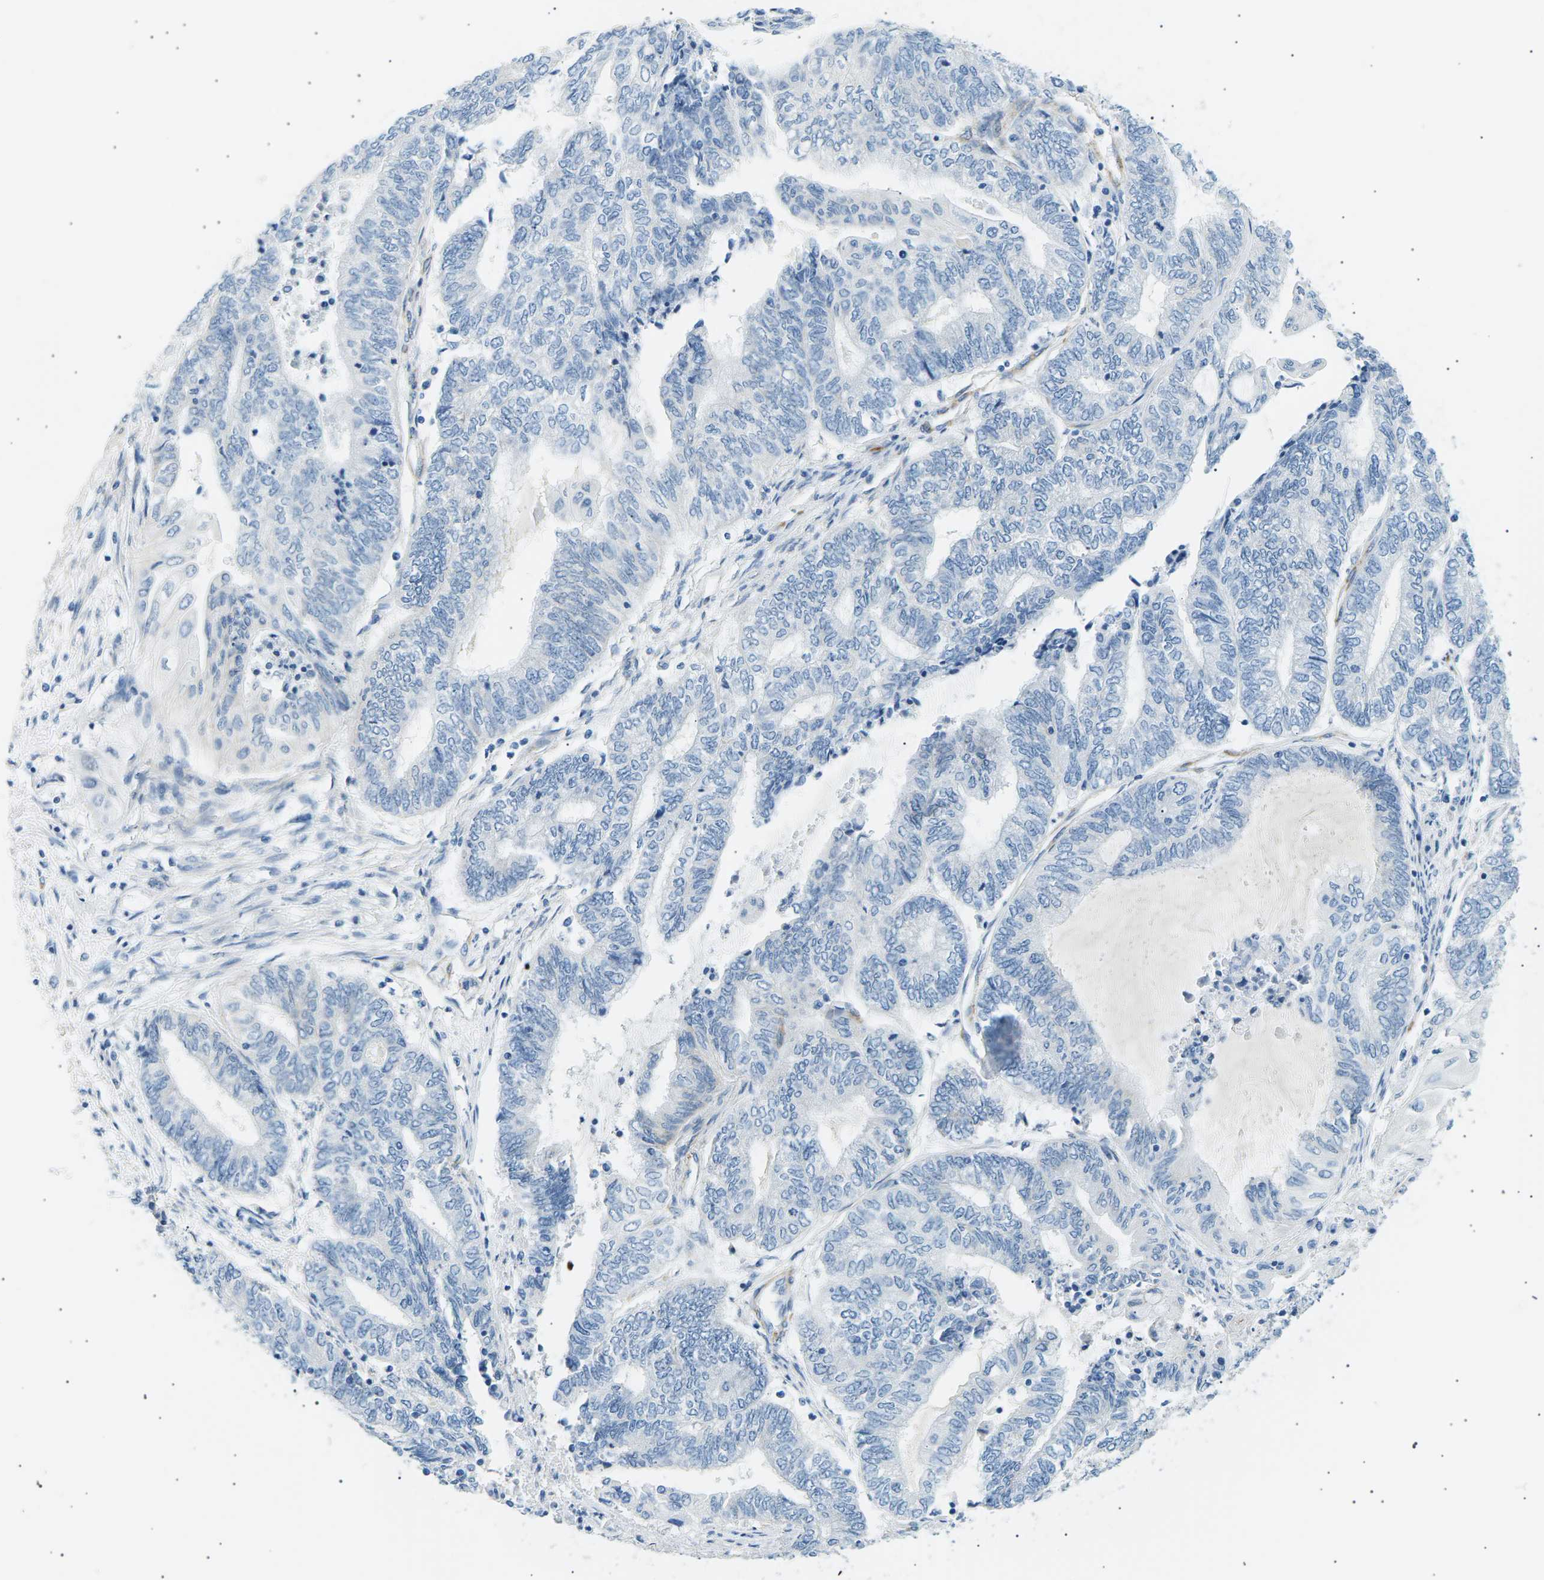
{"staining": {"intensity": "negative", "quantity": "none", "location": "none"}, "tissue": "endometrial cancer", "cell_type": "Tumor cells", "image_type": "cancer", "snomed": [{"axis": "morphology", "description": "Adenocarcinoma, NOS"}, {"axis": "topography", "description": "Uterus"}, {"axis": "topography", "description": "Endometrium"}], "caption": "Immunohistochemistry of endometrial adenocarcinoma exhibits no positivity in tumor cells.", "gene": "SEPTIN5", "patient": {"sex": "female", "age": 70}}